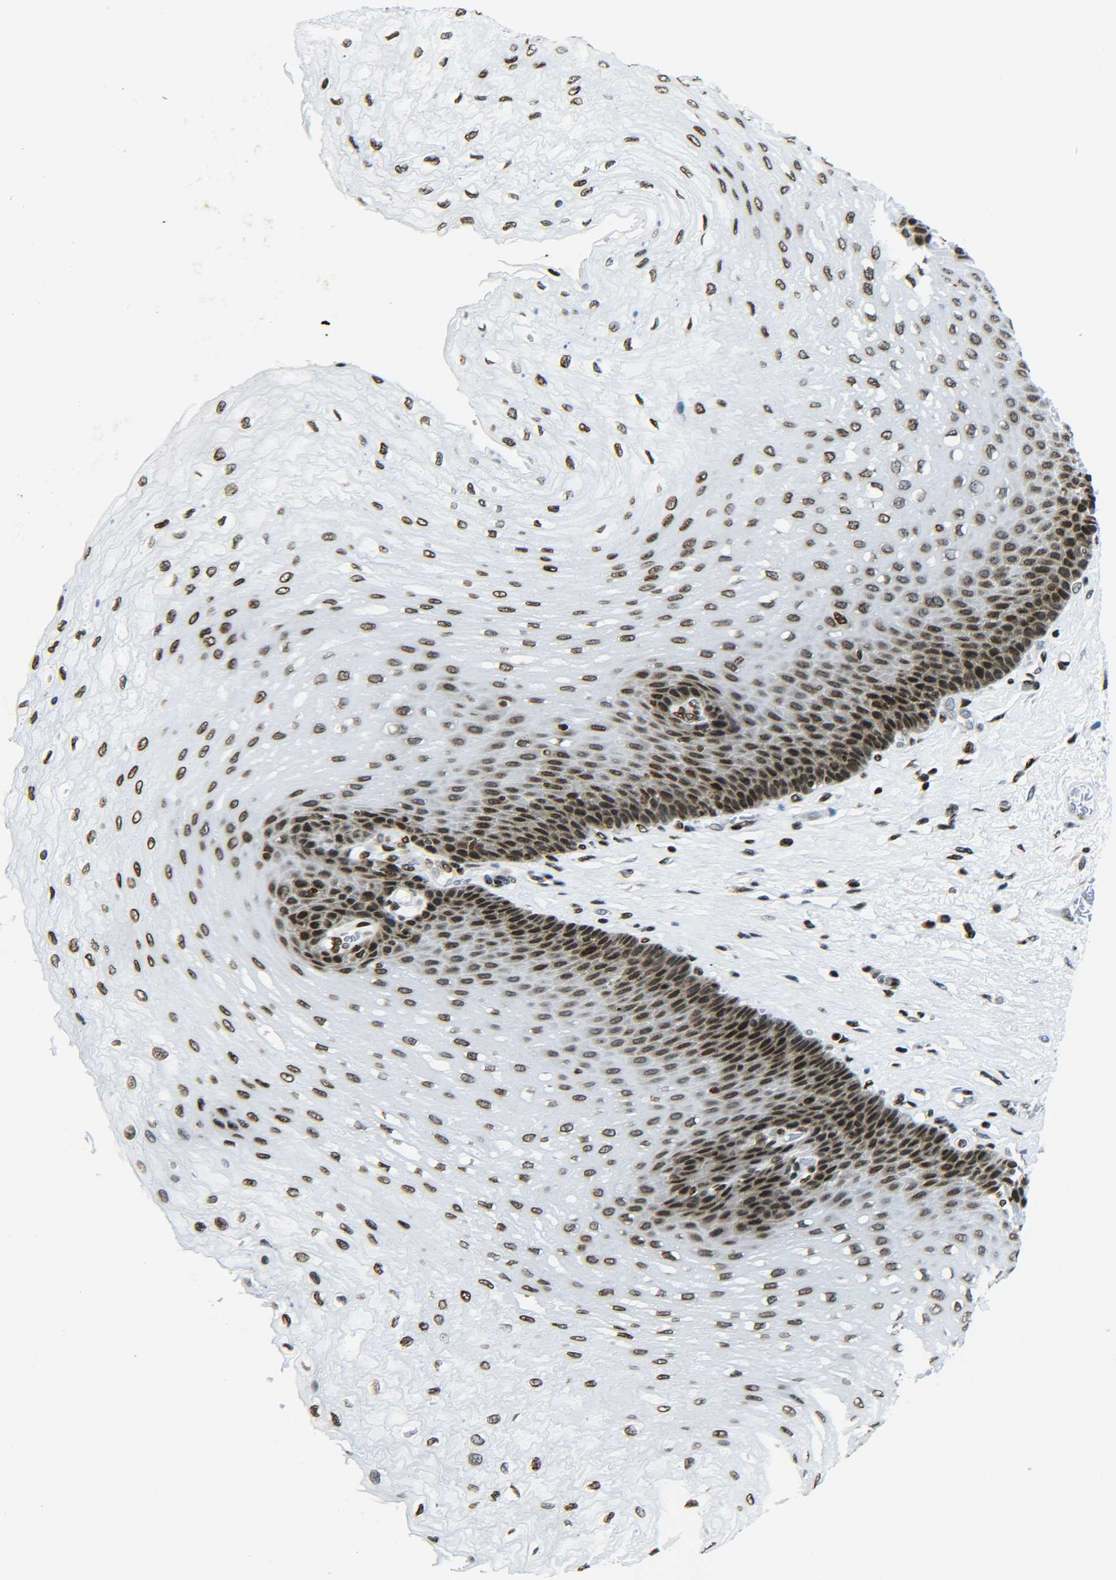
{"staining": {"intensity": "strong", "quantity": ">75%", "location": "nuclear"}, "tissue": "esophagus", "cell_type": "Squamous epithelial cells", "image_type": "normal", "snomed": [{"axis": "morphology", "description": "Normal tissue, NOS"}, {"axis": "topography", "description": "Esophagus"}], "caption": "Immunohistochemistry (IHC) micrograph of normal esophagus: esophagus stained using IHC demonstrates high levels of strong protein expression localized specifically in the nuclear of squamous epithelial cells, appearing as a nuclear brown color.", "gene": "H2AX", "patient": {"sex": "female", "age": 72}}